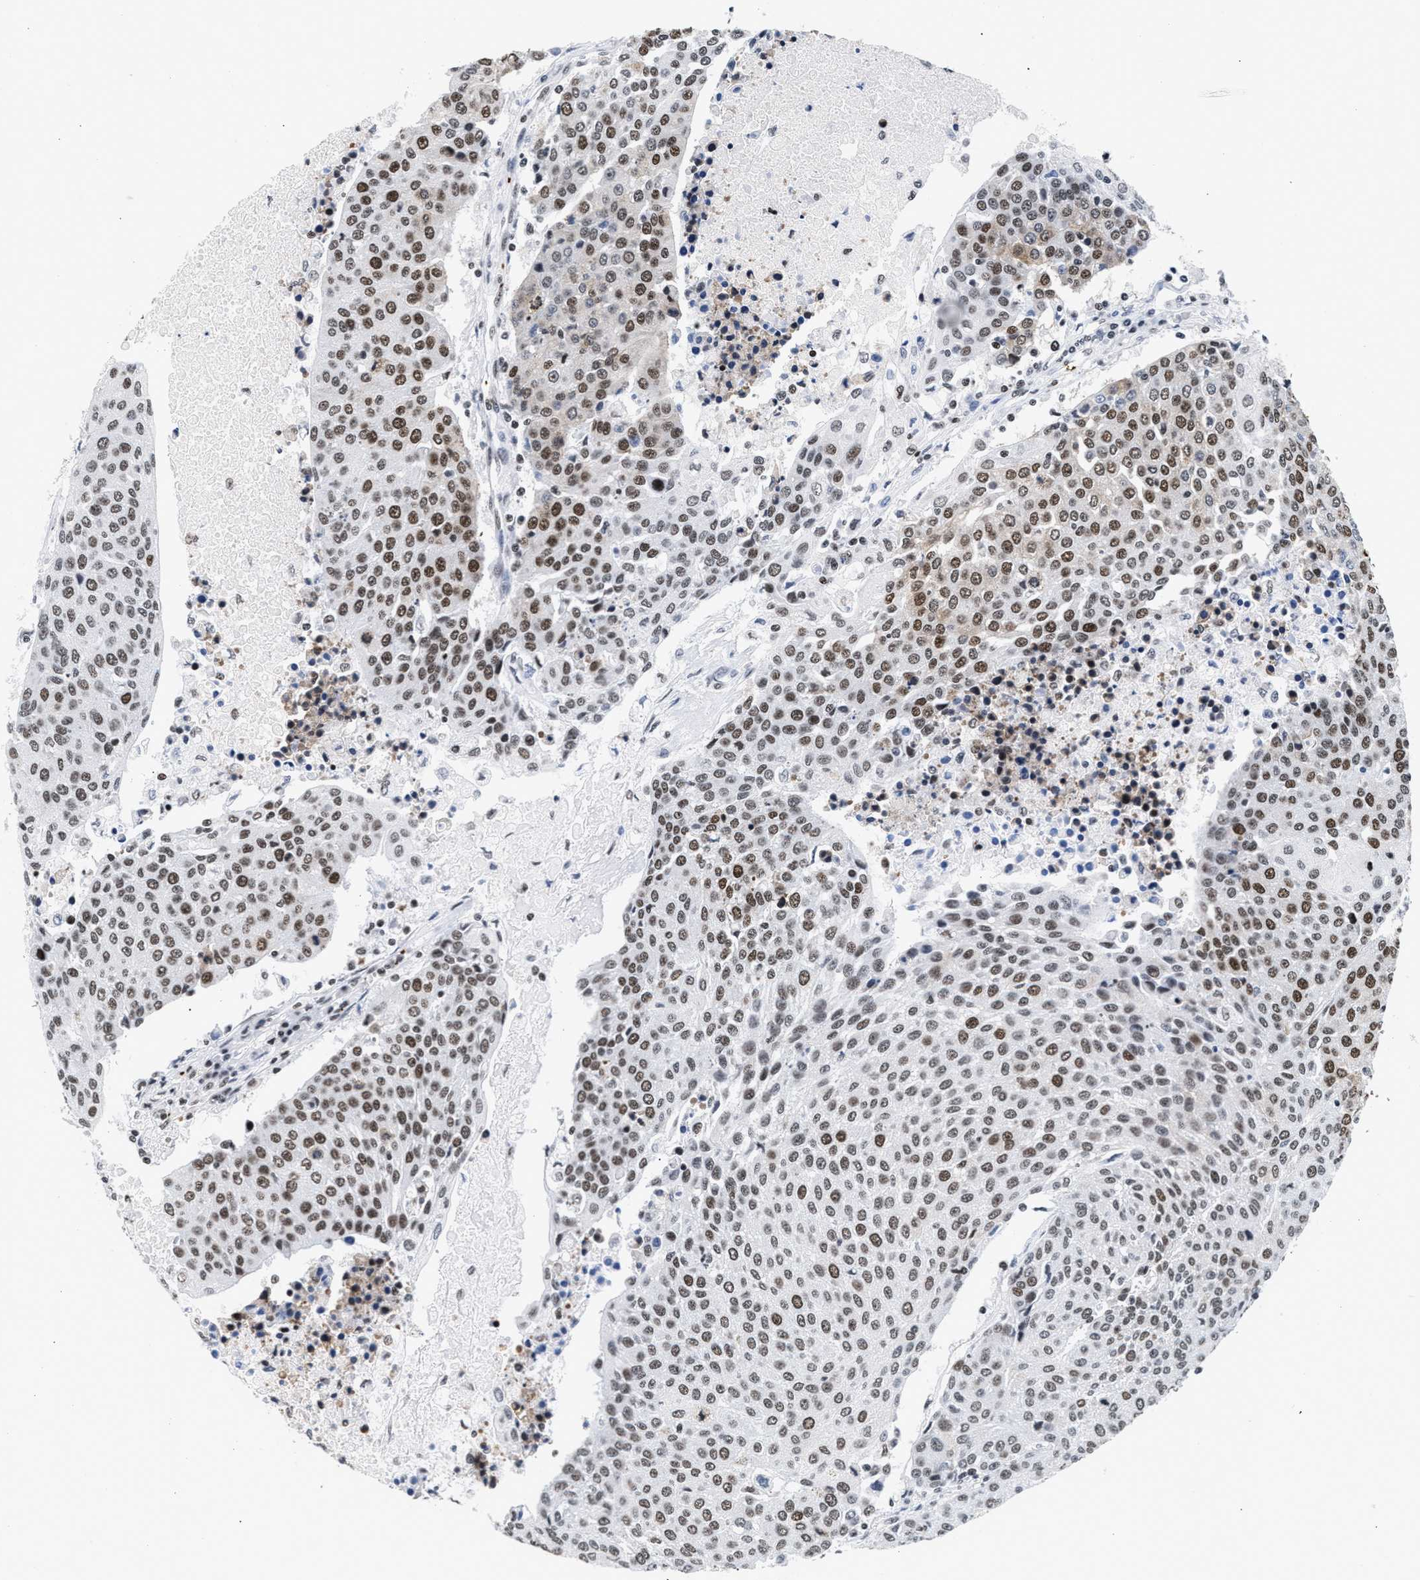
{"staining": {"intensity": "moderate", "quantity": ">75%", "location": "nuclear"}, "tissue": "urothelial cancer", "cell_type": "Tumor cells", "image_type": "cancer", "snomed": [{"axis": "morphology", "description": "Urothelial carcinoma, High grade"}, {"axis": "topography", "description": "Urinary bladder"}], "caption": "Protein staining of urothelial cancer tissue exhibits moderate nuclear positivity in approximately >75% of tumor cells.", "gene": "RAD21", "patient": {"sex": "female", "age": 85}}